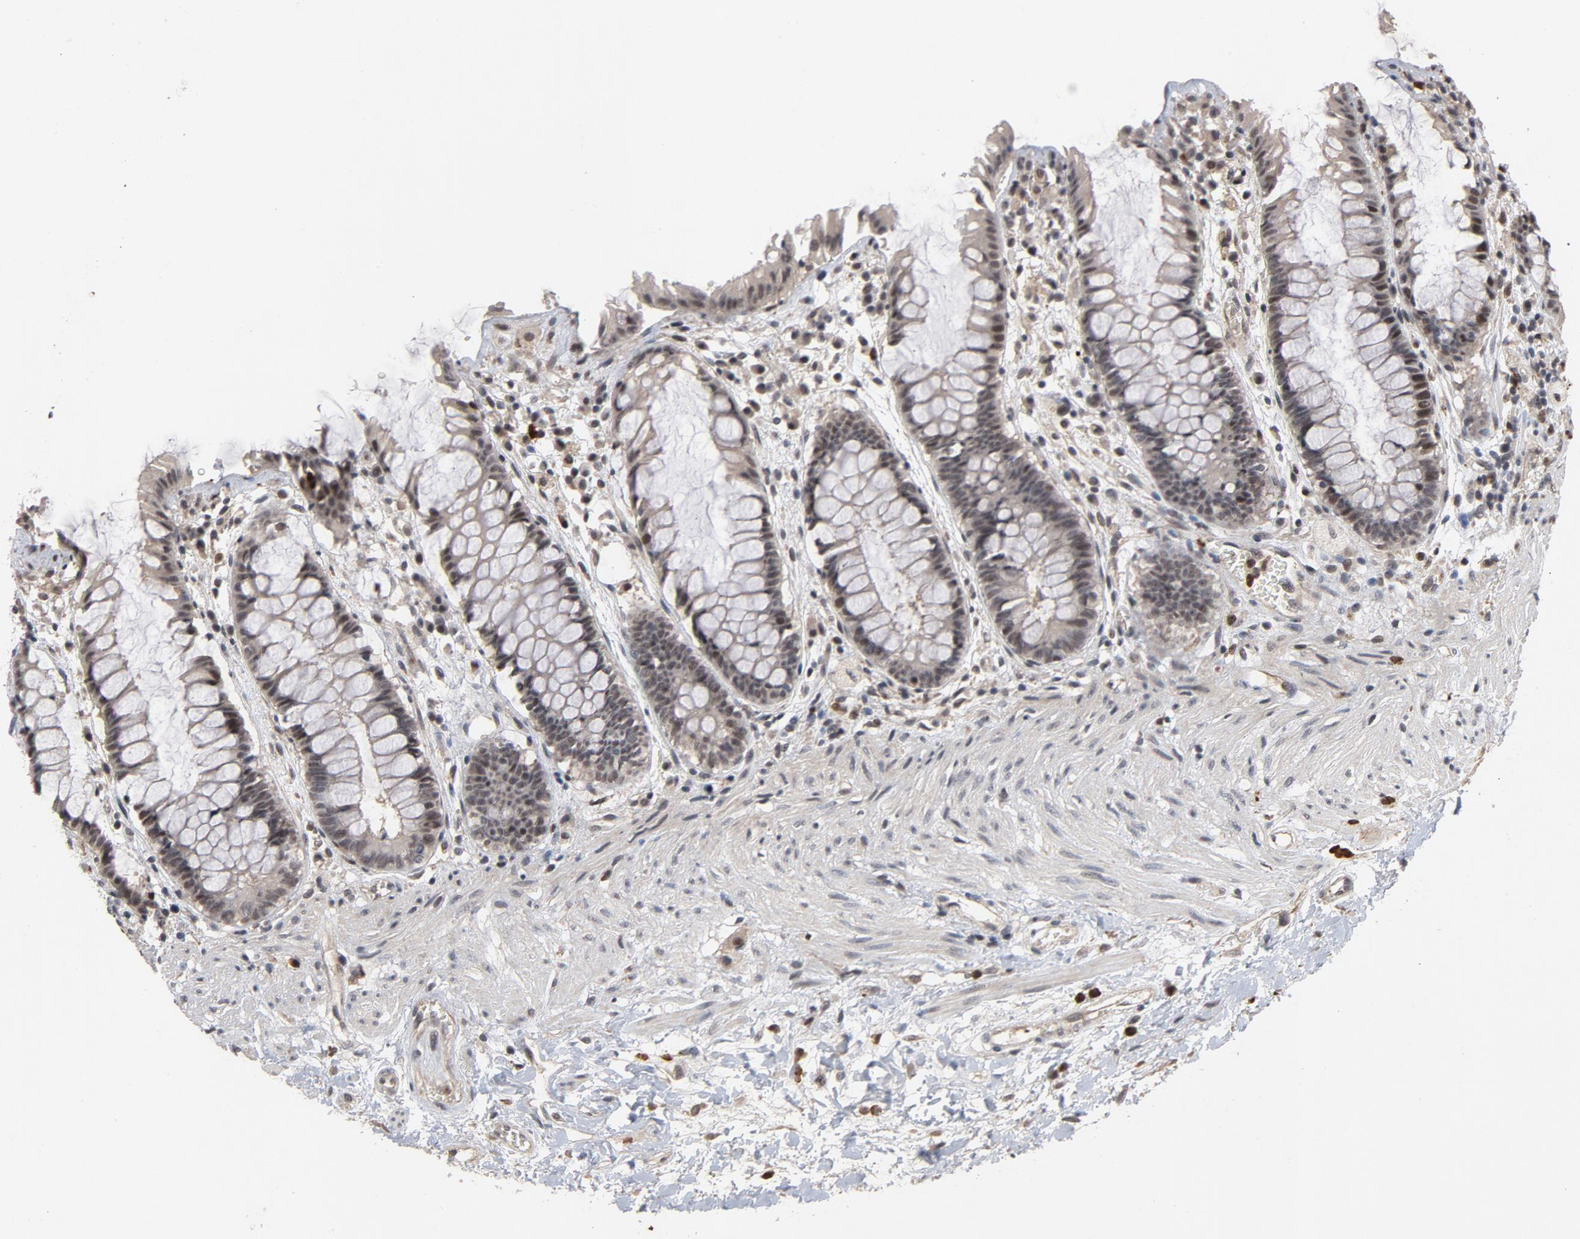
{"staining": {"intensity": "weak", "quantity": ">75%", "location": "nuclear"}, "tissue": "rectum", "cell_type": "Glandular cells", "image_type": "normal", "snomed": [{"axis": "morphology", "description": "Normal tissue, NOS"}, {"axis": "topography", "description": "Rectum"}], "caption": "Immunohistochemistry (IHC) of unremarkable rectum reveals low levels of weak nuclear expression in approximately >75% of glandular cells.", "gene": "RTL5", "patient": {"sex": "female", "age": 46}}